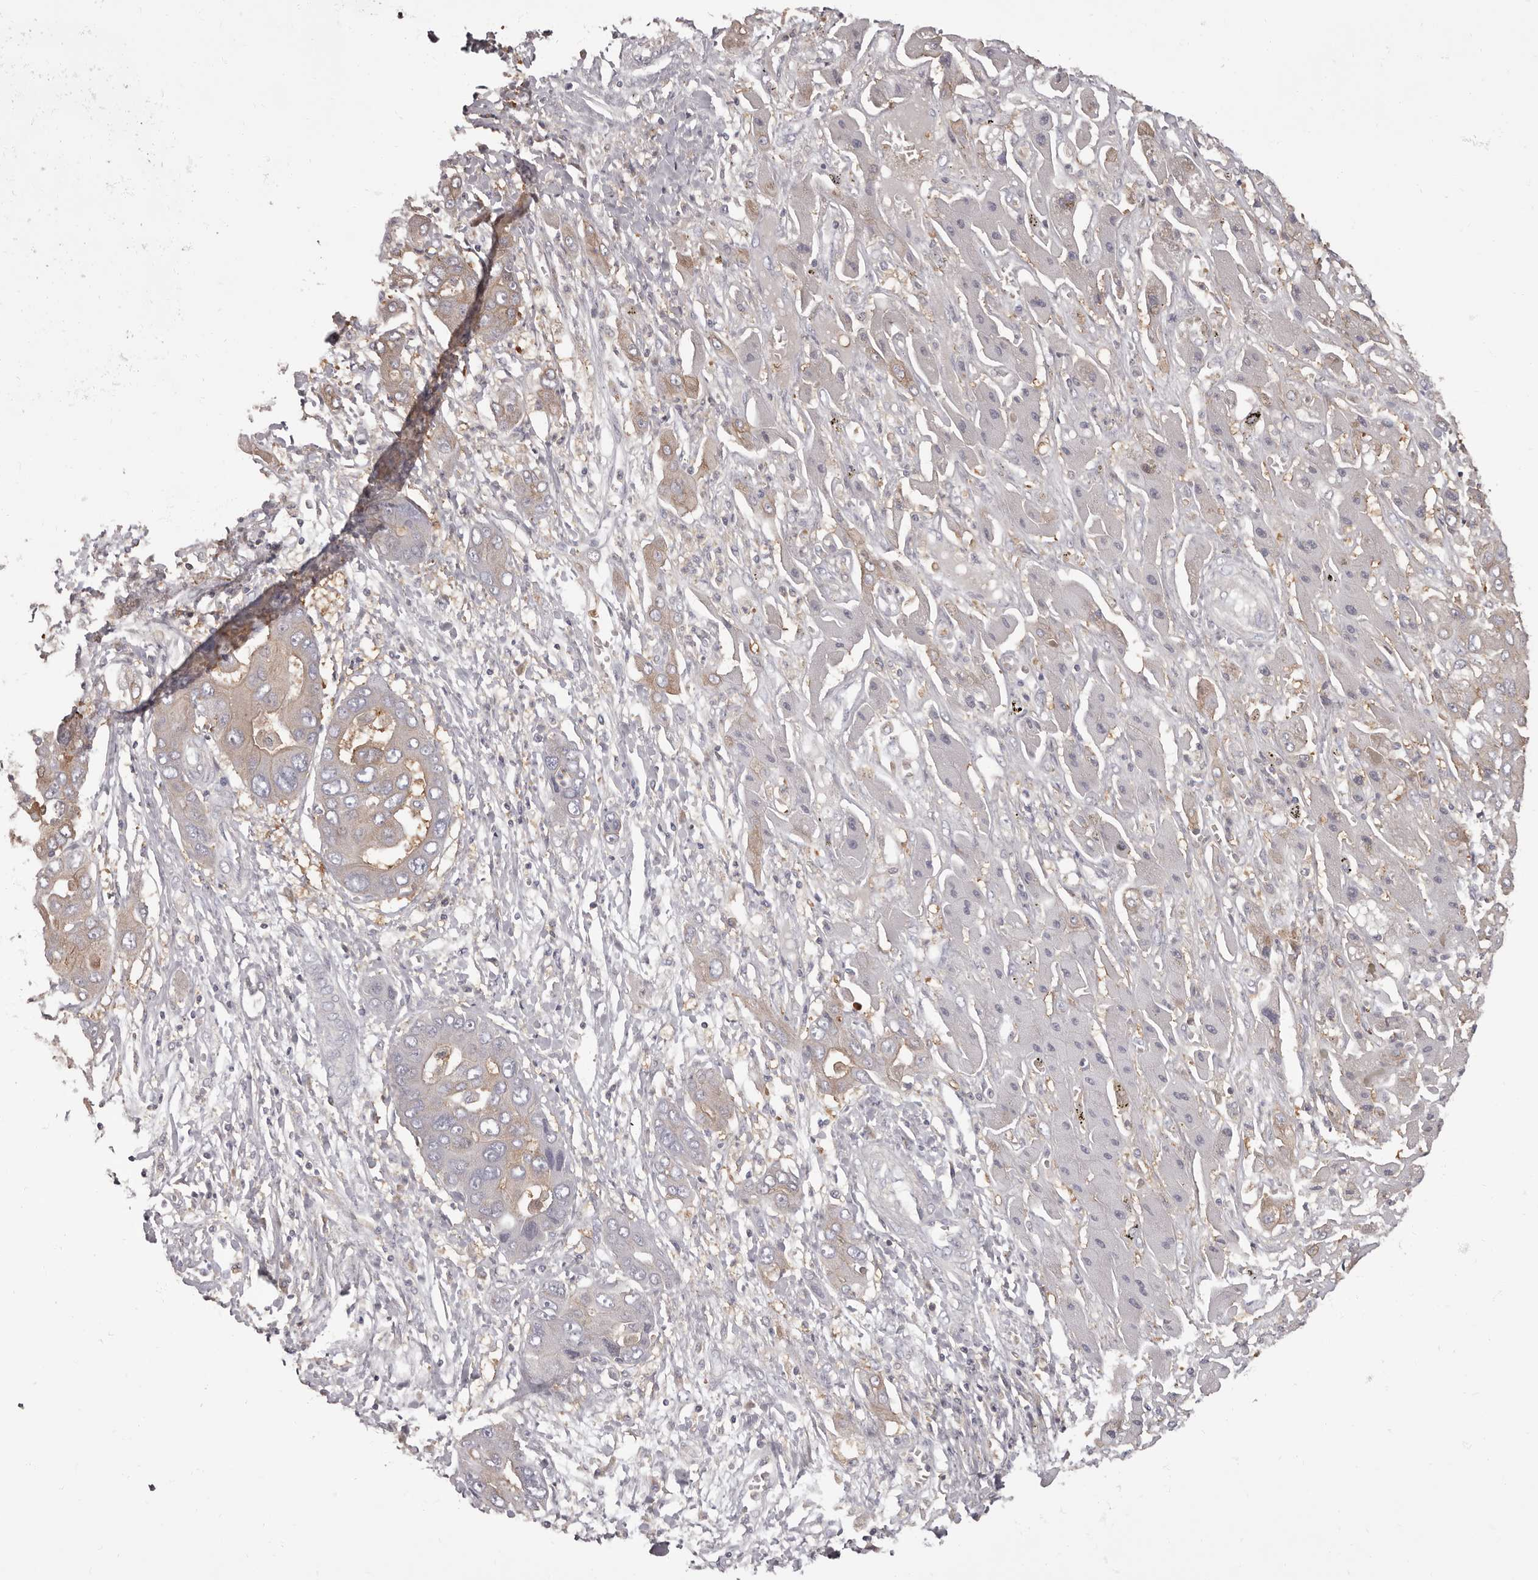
{"staining": {"intensity": "weak", "quantity": "25%-75%", "location": "cytoplasmic/membranous"}, "tissue": "liver cancer", "cell_type": "Tumor cells", "image_type": "cancer", "snomed": [{"axis": "morphology", "description": "Cholangiocarcinoma"}, {"axis": "topography", "description": "Liver"}], "caption": "Protein analysis of liver cholangiocarcinoma tissue shows weak cytoplasmic/membranous expression in about 25%-75% of tumor cells.", "gene": "APEH", "patient": {"sex": "male", "age": 67}}